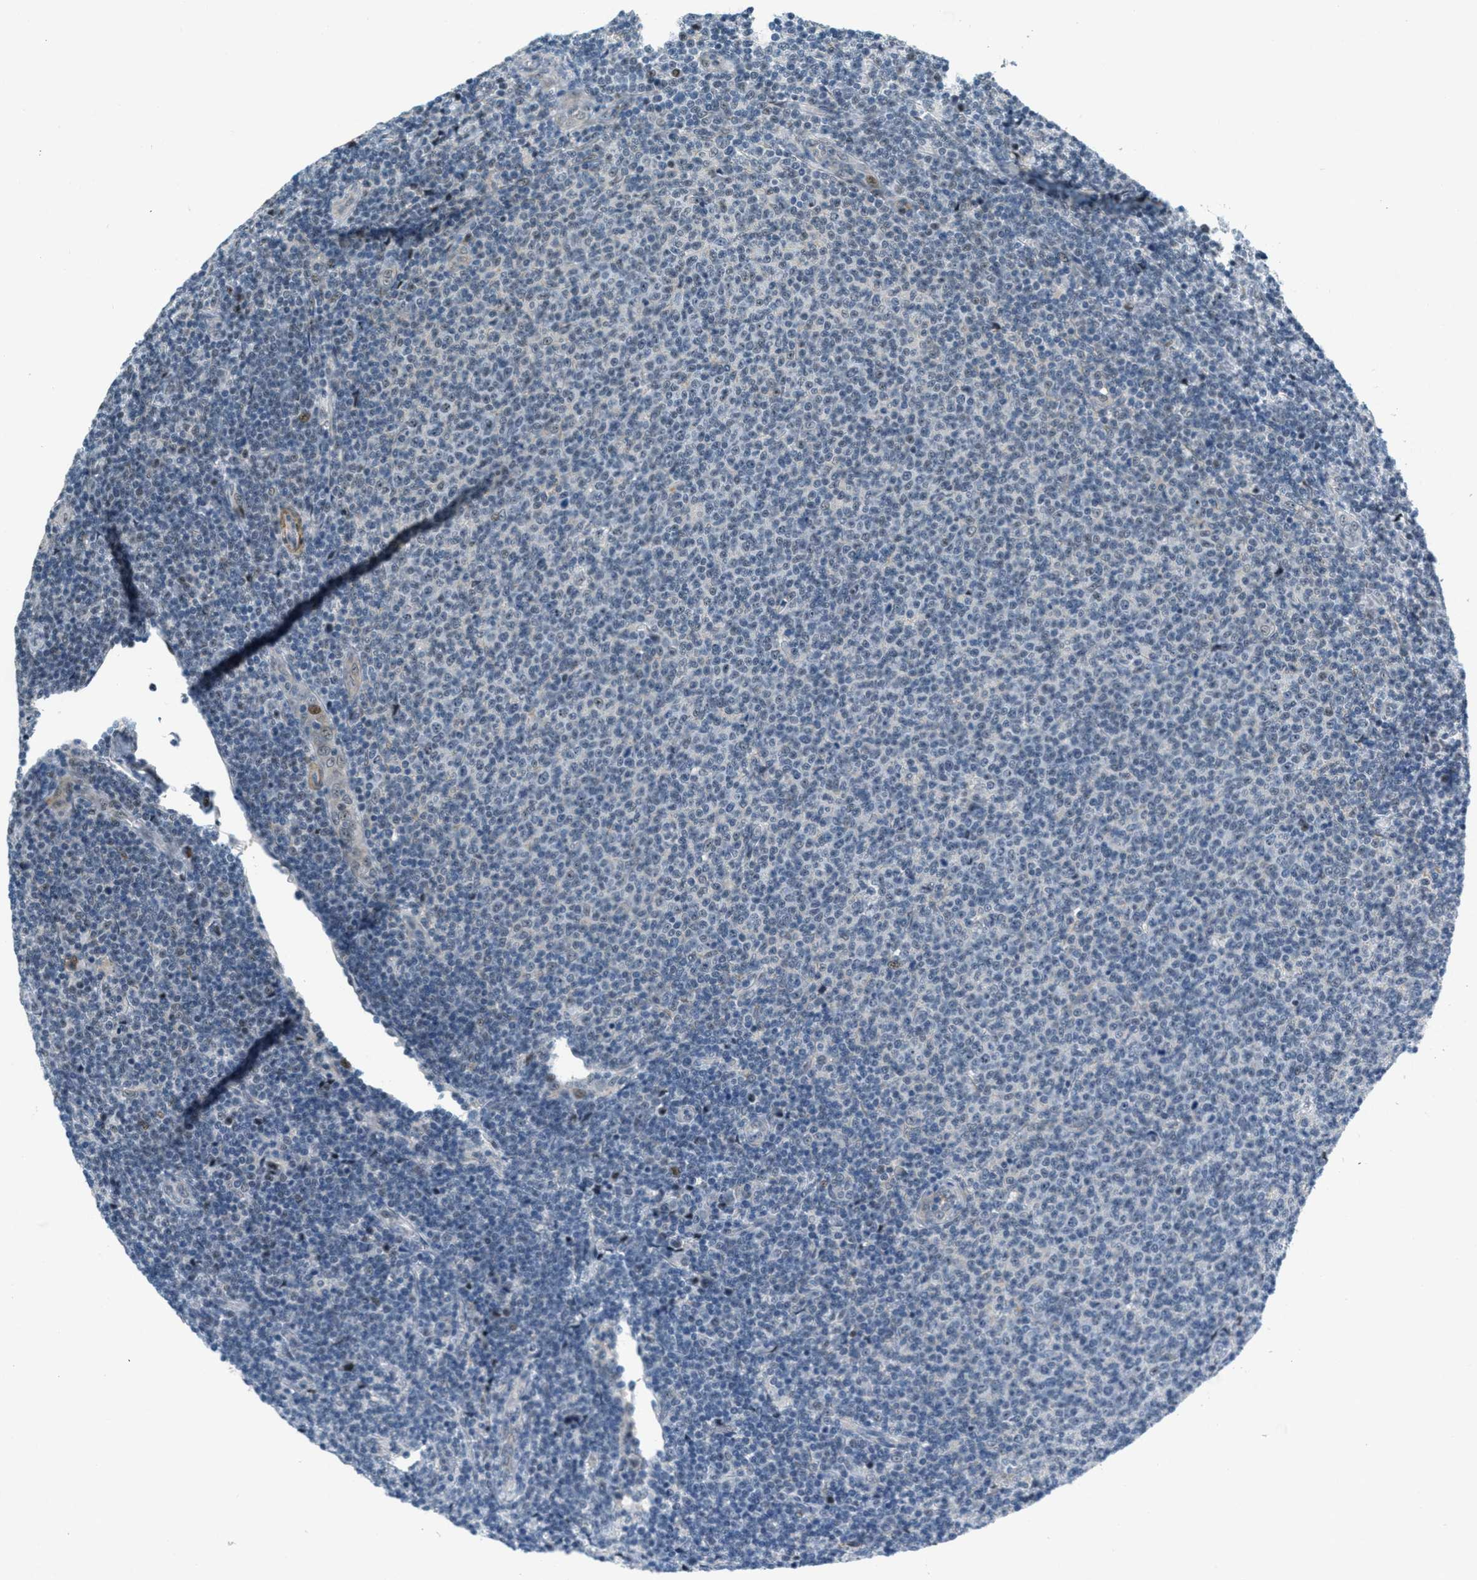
{"staining": {"intensity": "negative", "quantity": "none", "location": "none"}, "tissue": "lymphoma", "cell_type": "Tumor cells", "image_type": "cancer", "snomed": [{"axis": "morphology", "description": "Malignant lymphoma, non-Hodgkin's type, Low grade"}, {"axis": "topography", "description": "Lymph node"}], "caption": "DAB (3,3'-diaminobenzidine) immunohistochemical staining of human lymphoma demonstrates no significant expression in tumor cells.", "gene": "ZDHHC23", "patient": {"sex": "male", "age": 66}}